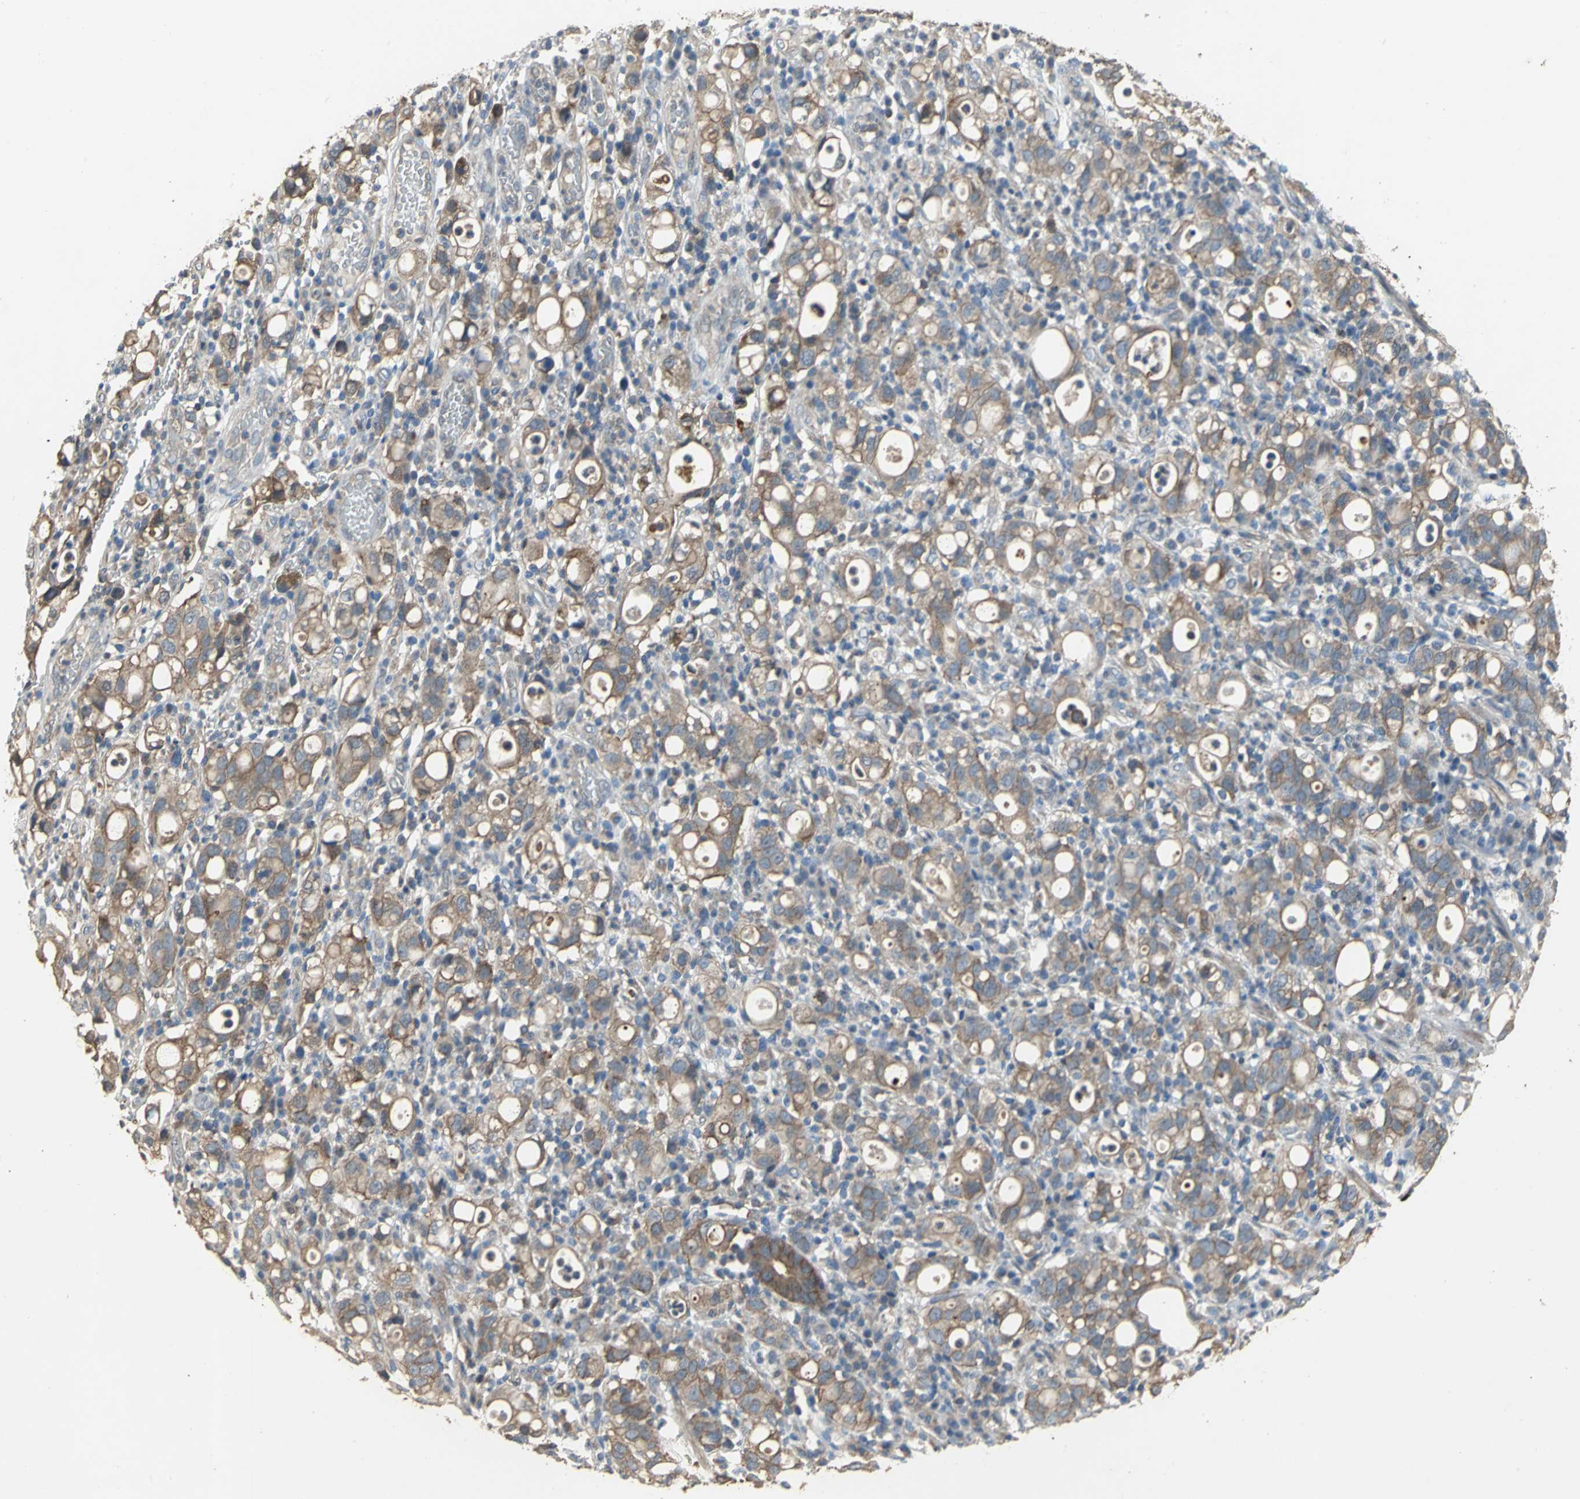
{"staining": {"intensity": "moderate", "quantity": ">75%", "location": "cytoplasmic/membranous"}, "tissue": "stomach cancer", "cell_type": "Tumor cells", "image_type": "cancer", "snomed": [{"axis": "morphology", "description": "Adenocarcinoma, NOS"}, {"axis": "topography", "description": "Stomach"}], "caption": "Approximately >75% of tumor cells in human adenocarcinoma (stomach) display moderate cytoplasmic/membranous protein expression as visualized by brown immunohistochemical staining.", "gene": "MET", "patient": {"sex": "female", "age": 75}}